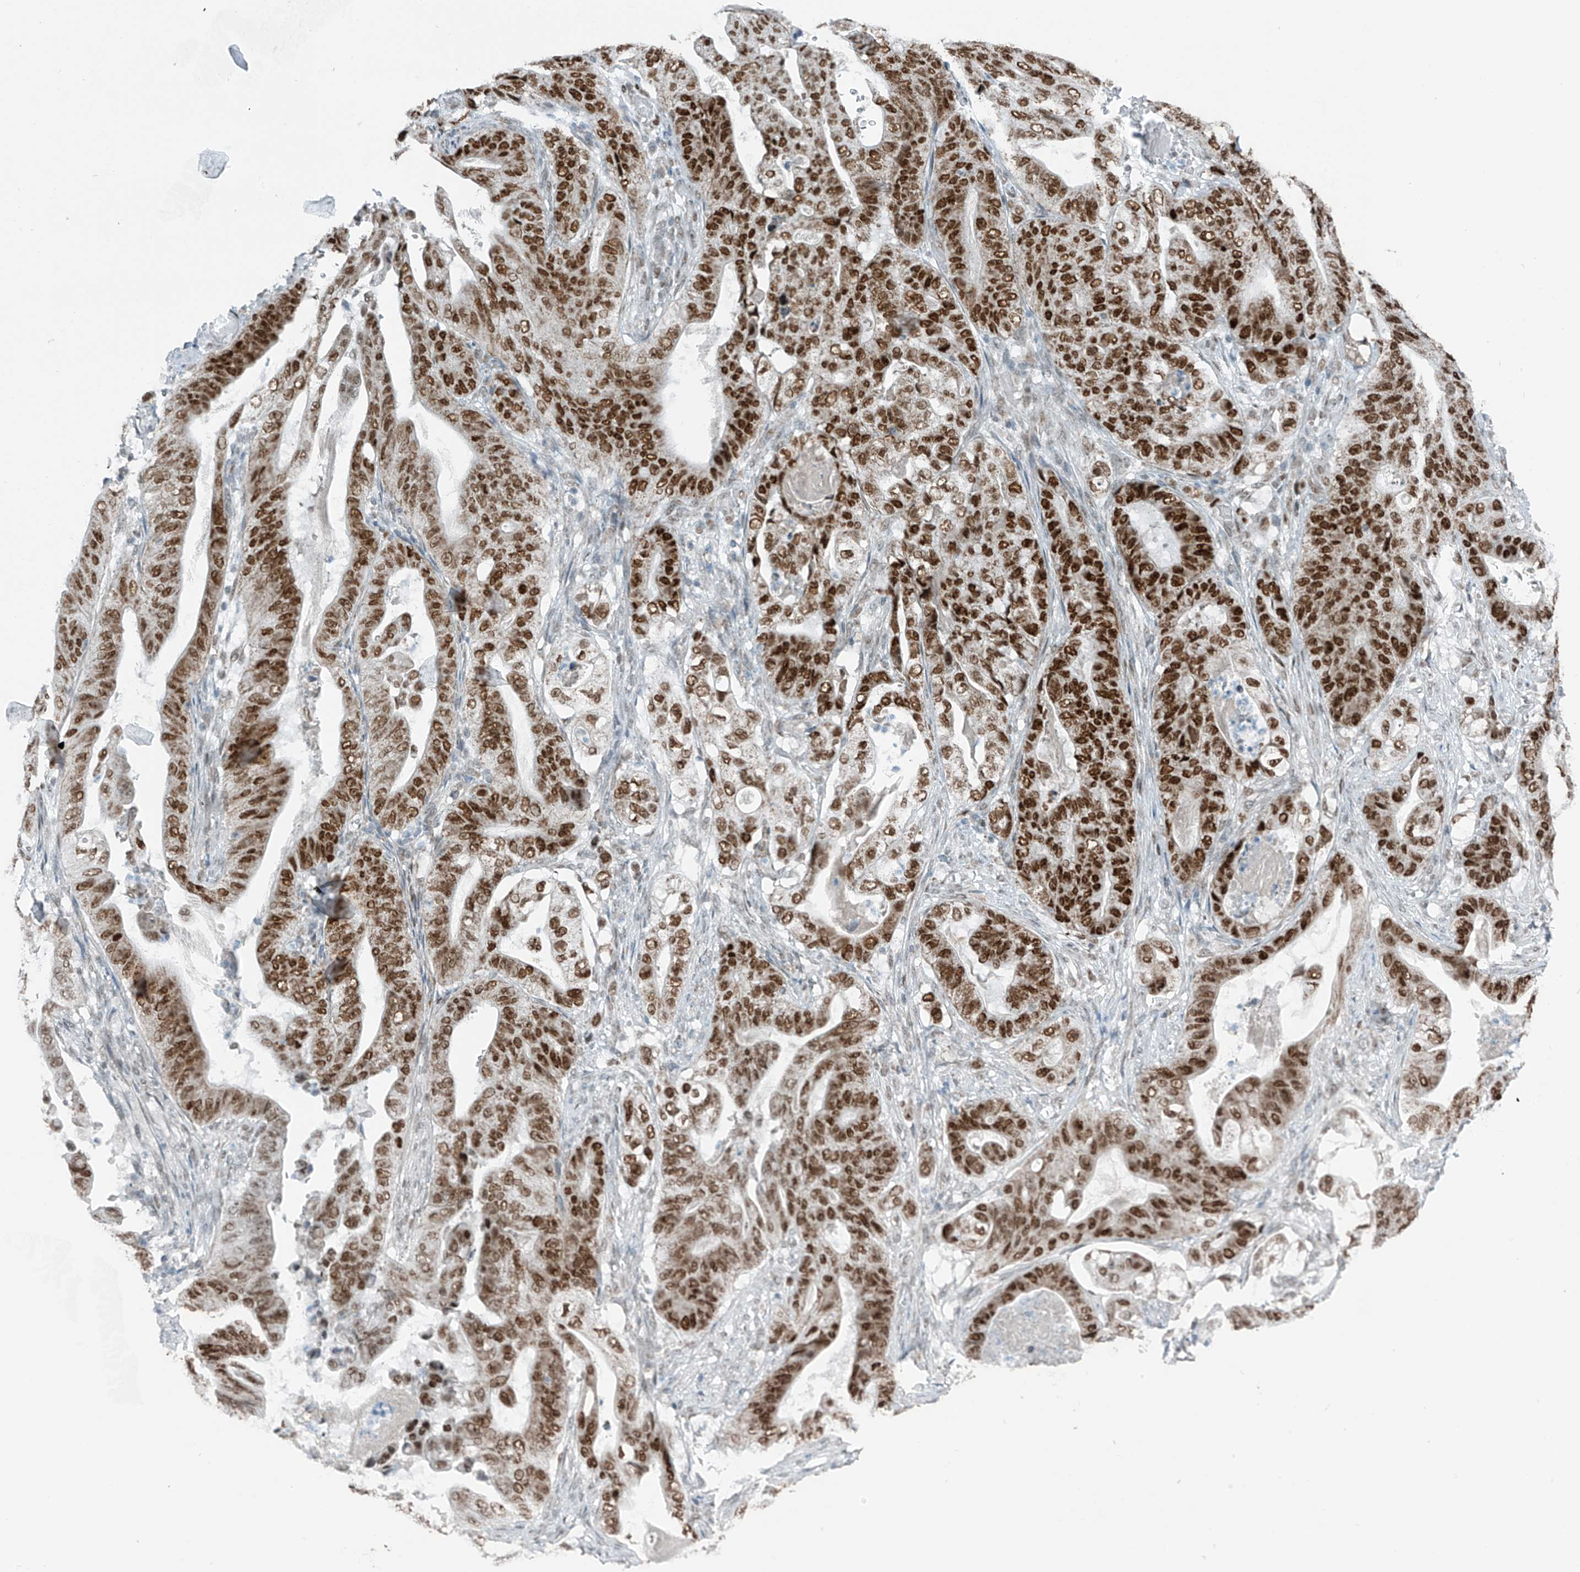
{"staining": {"intensity": "strong", "quantity": ">75%", "location": "nuclear"}, "tissue": "stomach cancer", "cell_type": "Tumor cells", "image_type": "cancer", "snomed": [{"axis": "morphology", "description": "Adenocarcinoma, NOS"}, {"axis": "topography", "description": "Stomach"}], "caption": "Immunohistochemical staining of human adenocarcinoma (stomach) exhibits strong nuclear protein expression in about >75% of tumor cells.", "gene": "WRNIP1", "patient": {"sex": "female", "age": 73}}